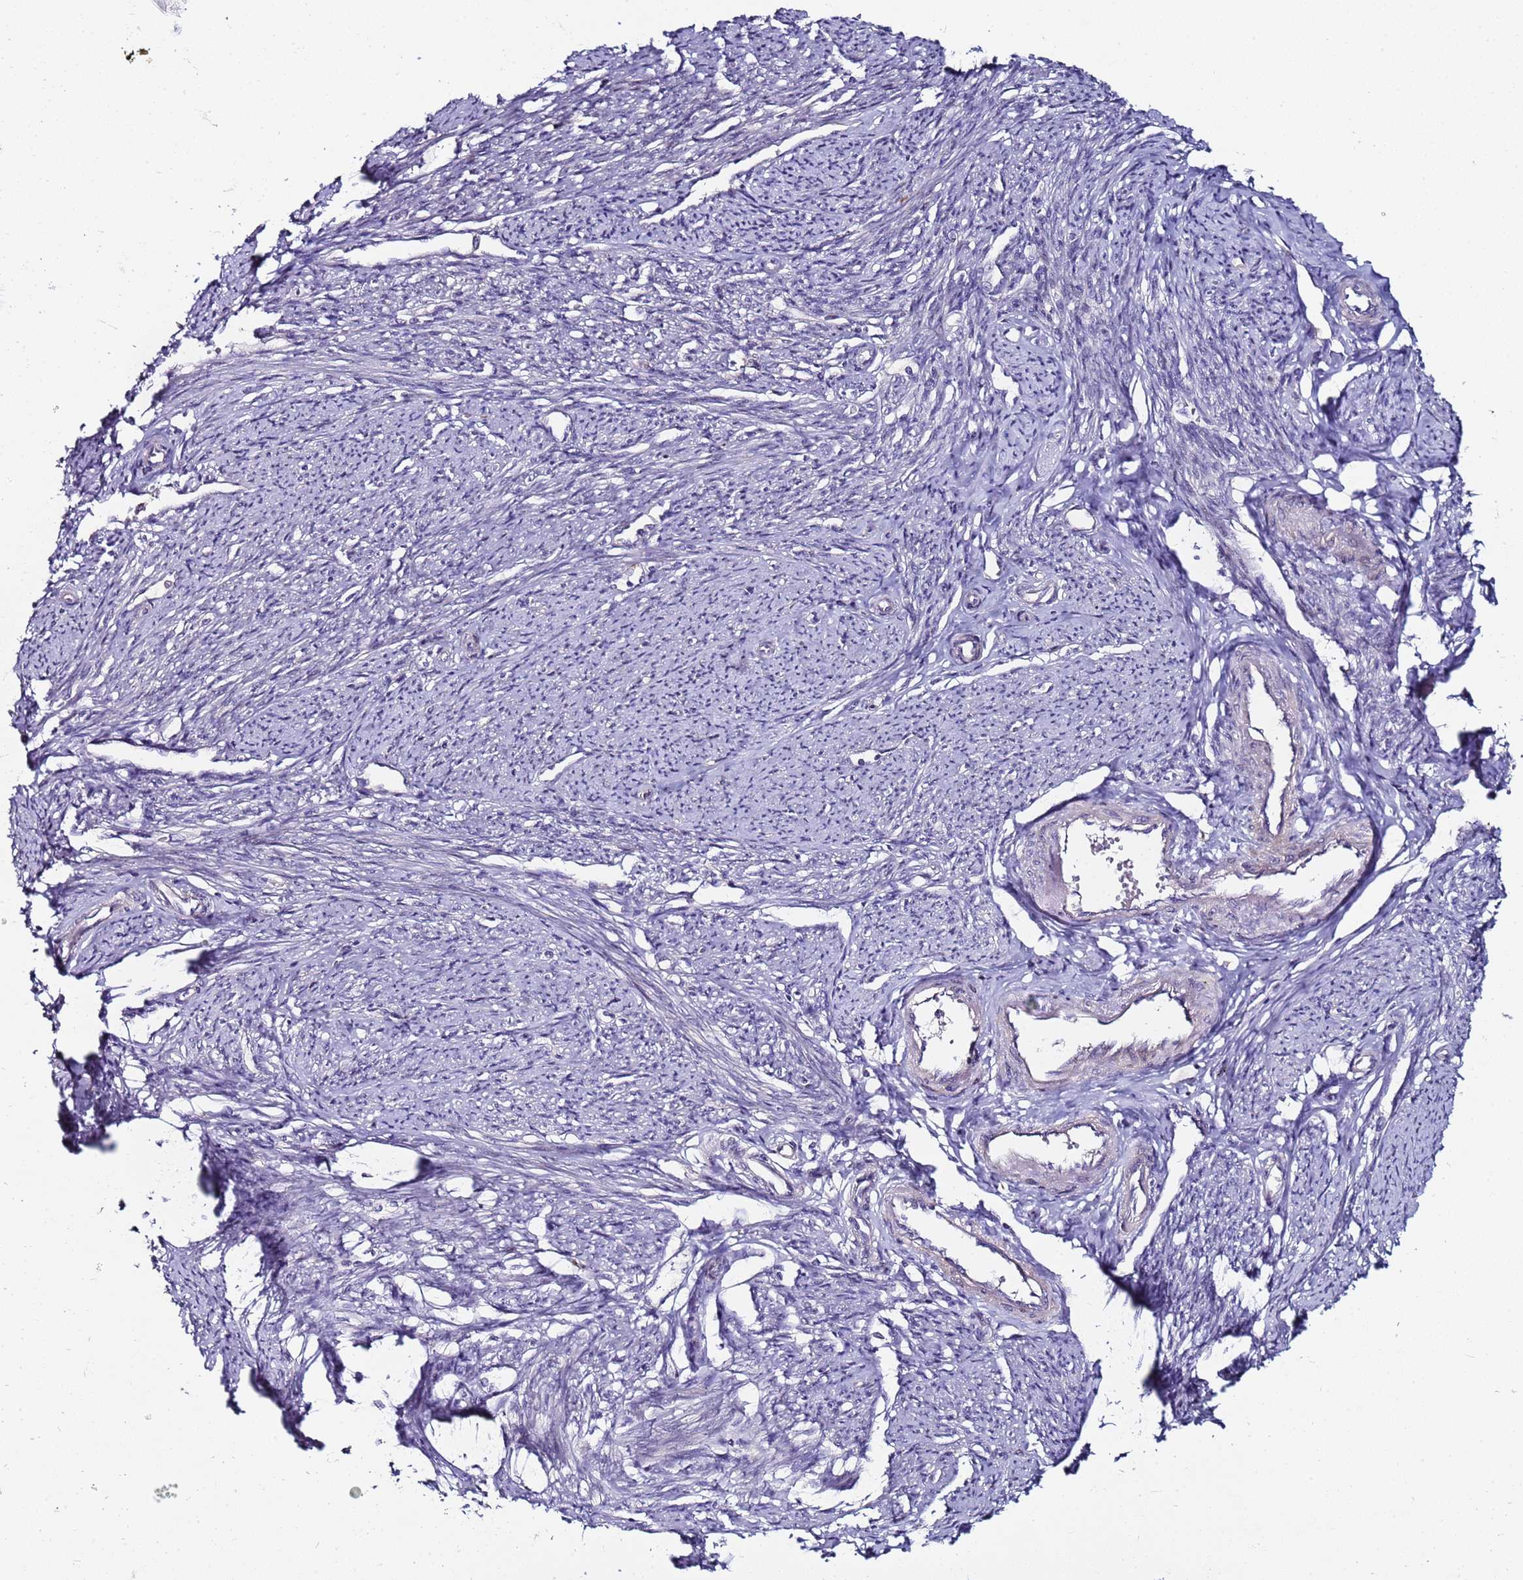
{"staining": {"intensity": "weak", "quantity": "25%-75%", "location": "cytoplasmic/membranous,nuclear"}, "tissue": "smooth muscle", "cell_type": "Smooth muscle cells", "image_type": "normal", "snomed": [{"axis": "morphology", "description": "Normal tissue, NOS"}, {"axis": "topography", "description": "Smooth muscle"}, {"axis": "topography", "description": "Uterus"}], "caption": "DAB immunohistochemical staining of normal smooth muscle demonstrates weak cytoplasmic/membranous,nuclear protein positivity in approximately 25%-75% of smooth muscle cells.", "gene": "KRI1", "patient": {"sex": "female", "age": 59}}